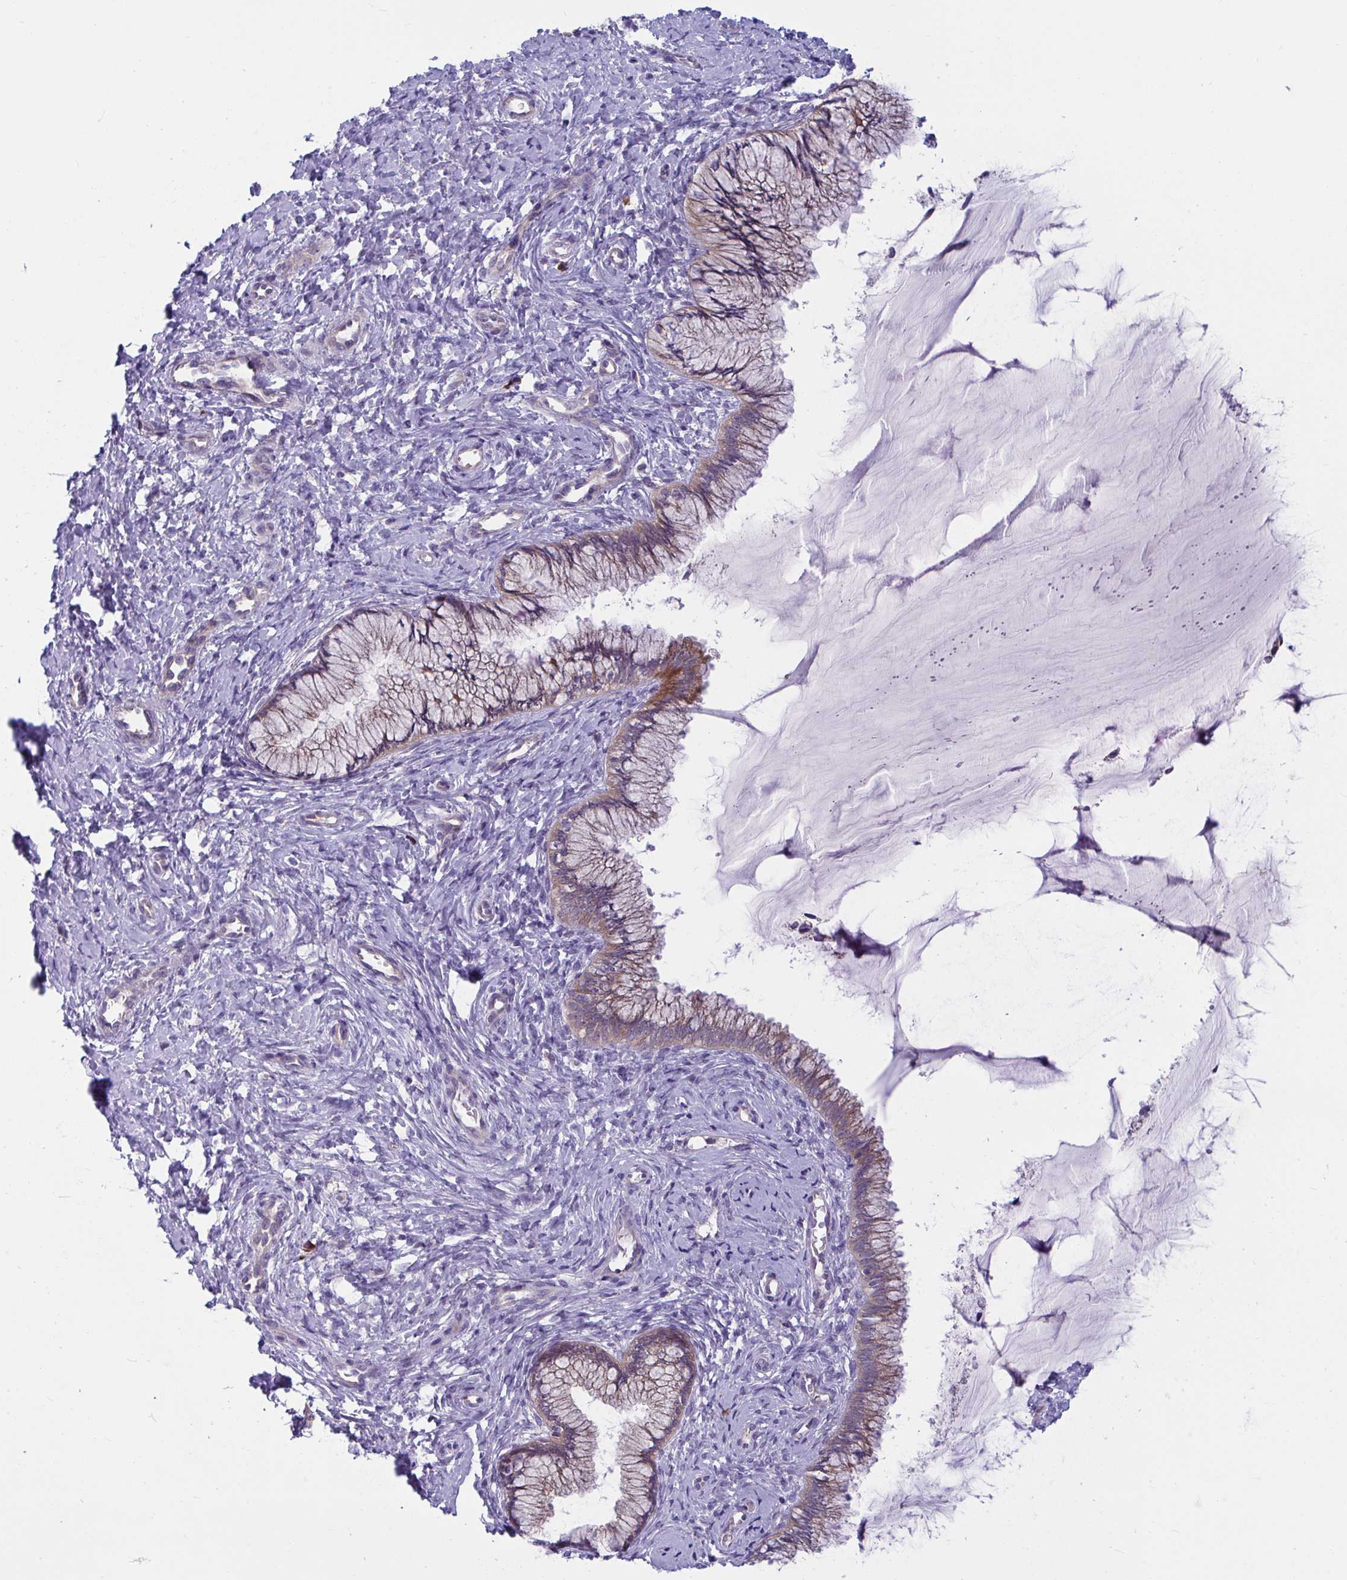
{"staining": {"intensity": "moderate", "quantity": "25%-75%", "location": "cytoplasmic/membranous"}, "tissue": "cervix", "cell_type": "Glandular cells", "image_type": "normal", "snomed": [{"axis": "morphology", "description": "Normal tissue, NOS"}, {"axis": "topography", "description": "Cervix"}], "caption": "This micrograph exhibits benign cervix stained with IHC to label a protein in brown. The cytoplasmic/membranous of glandular cells show moderate positivity for the protein. Nuclei are counter-stained blue.", "gene": "WBP1", "patient": {"sex": "female", "age": 37}}